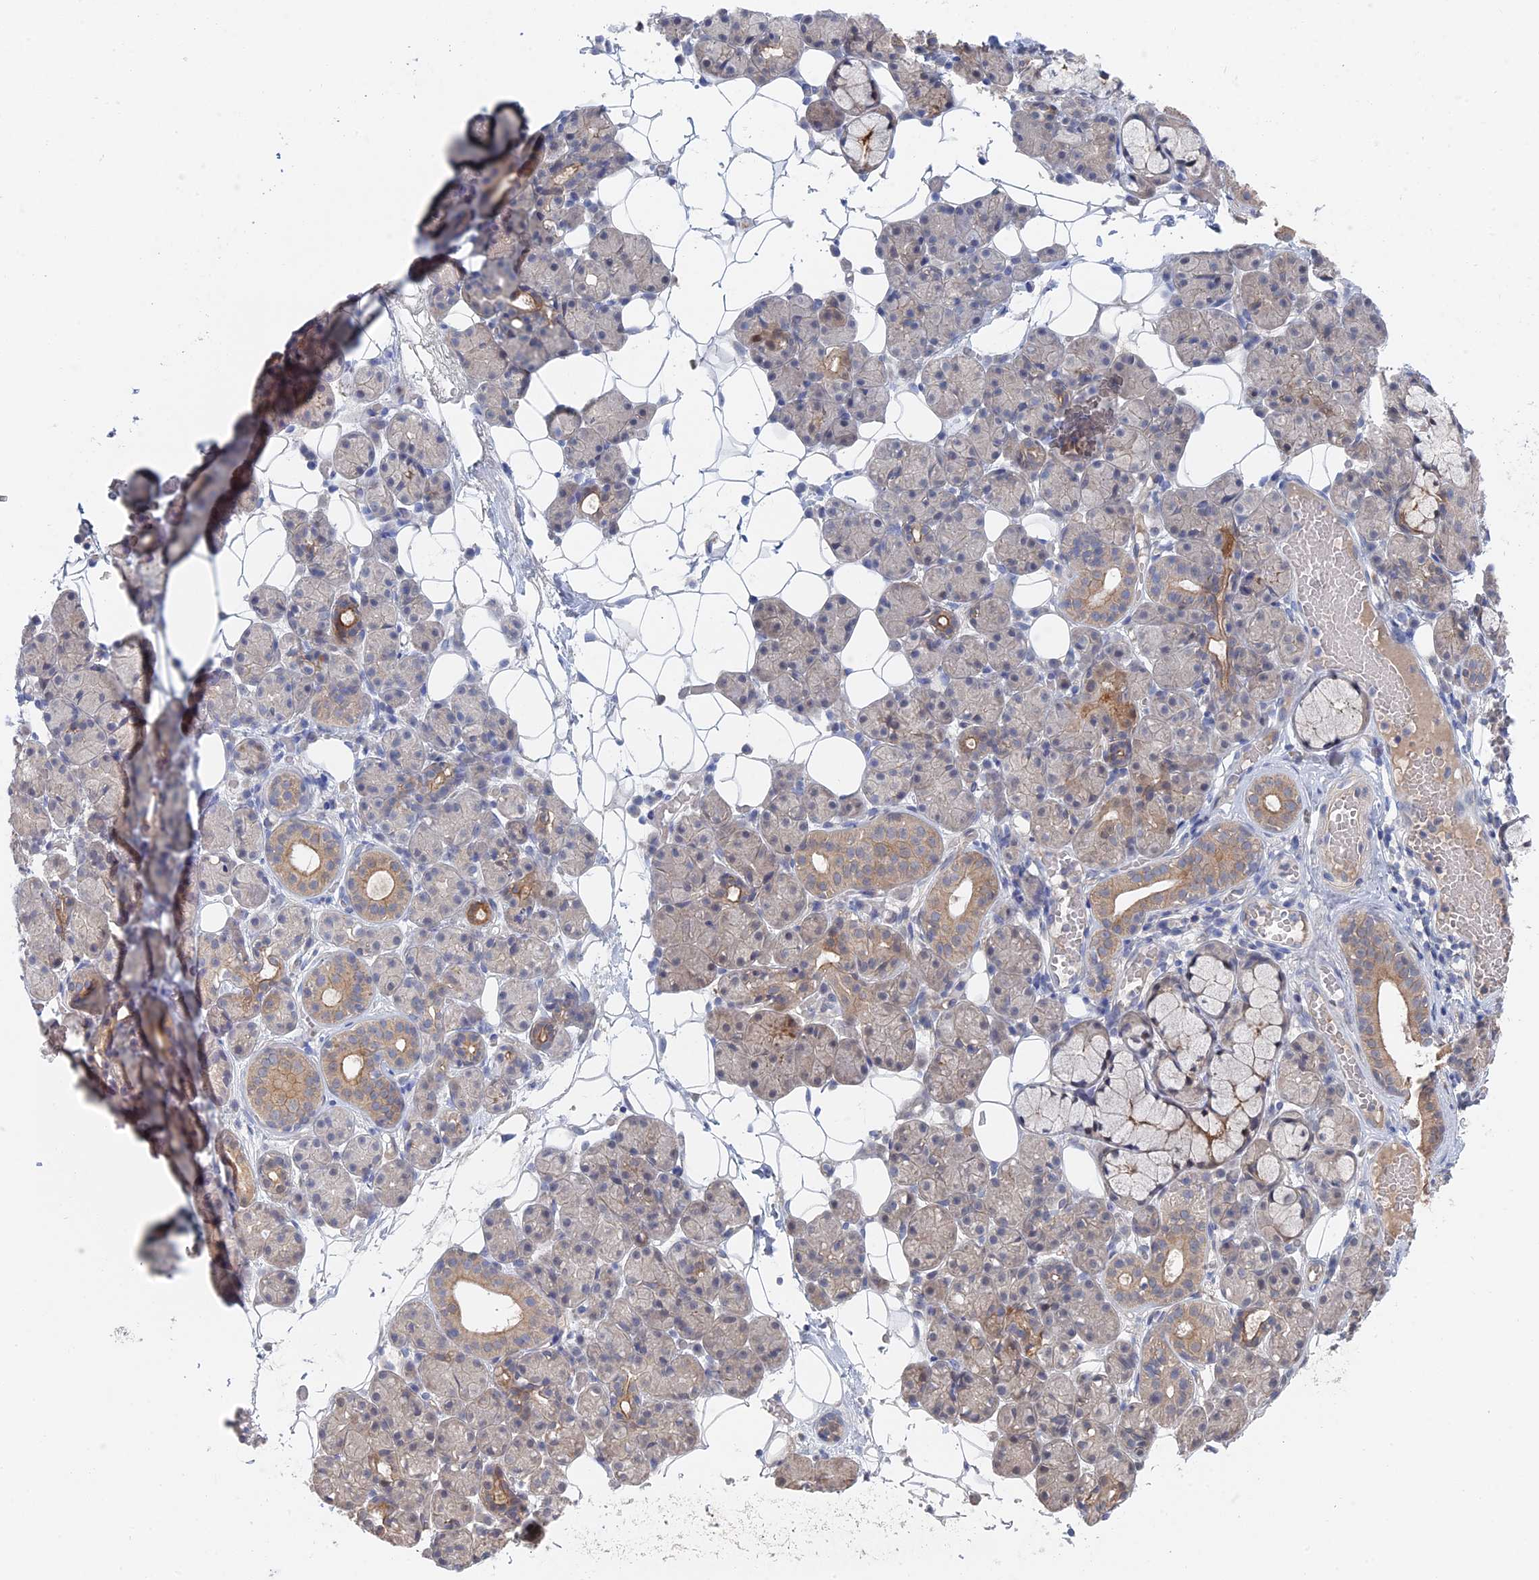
{"staining": {"intensity": "moderate", "quantity": "<25%", "location": "cytoplasmic/membranous"}, "tissue": "salivary gland", "cell_type": "Glandular cells", "image_type": "normal", "snomed": [{"axis": "morphology", "description": "Normal tissue, NOS"}, {"axis": "topography", "description": "Salivary gland"}], "caption": "Protein expression analysis of normal salivary gland reveals moderate cytoplasmic/membranous staining in approximately <25% of glandular cells.", "gene": "IRGQ", "patient": {"sex": "male", "age": 63}}